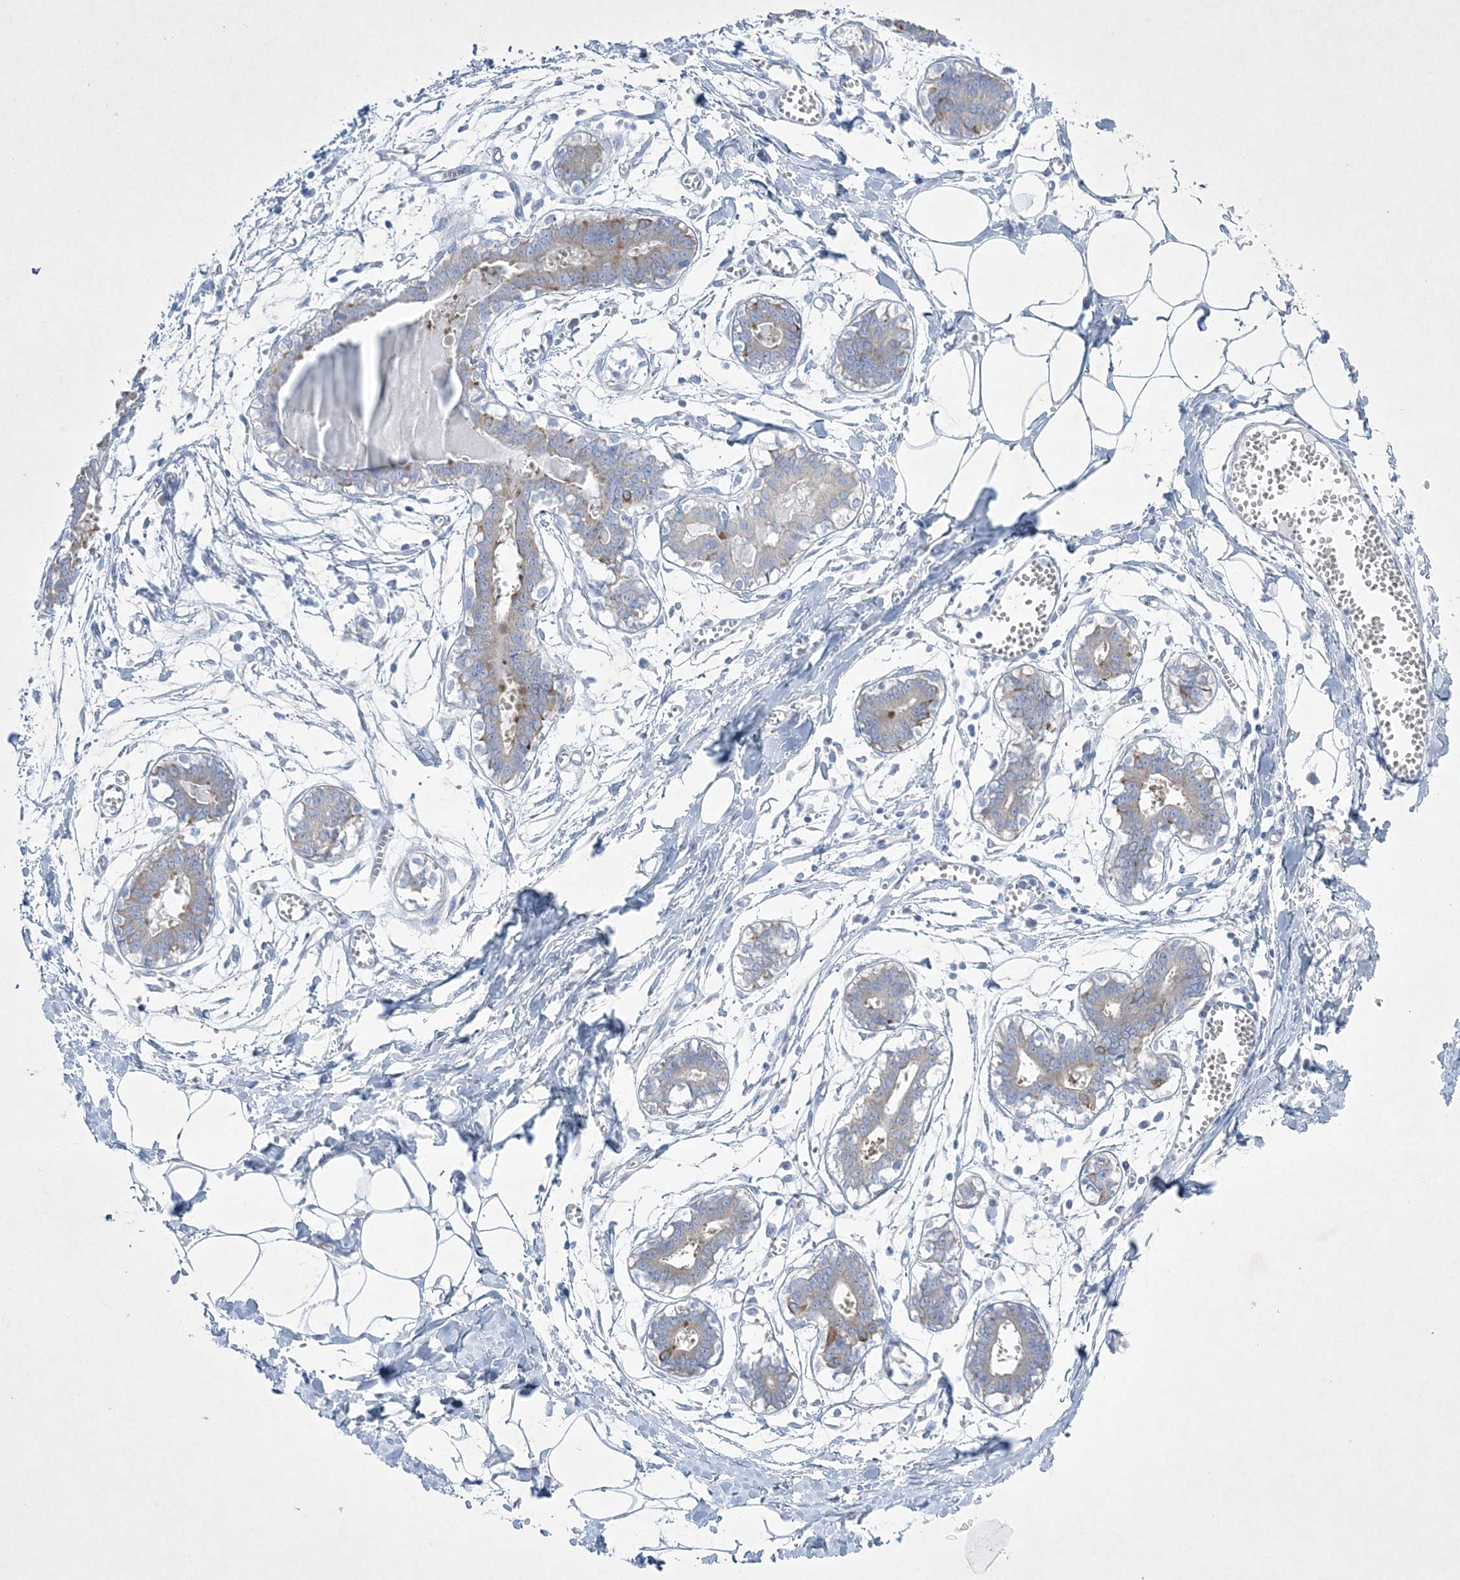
{"staining": {"intensity": "negative", "quantity": "none", "location": "none"}, "tissue": "breast", "cell_type": "Adipocytes", "image_type": "normal", "snomed": [{"axis": "morphology", "description": "Normal tissue, NOS"}, {"axis": "topography", "description": "Breast"}], "caption": "A high-resolution micrograph shows IHC staining of unremarkable breast, which shows no significant expression in adipocytes.", "gene": "FARSB", "patient": {"sex": "female", "age": 27}}